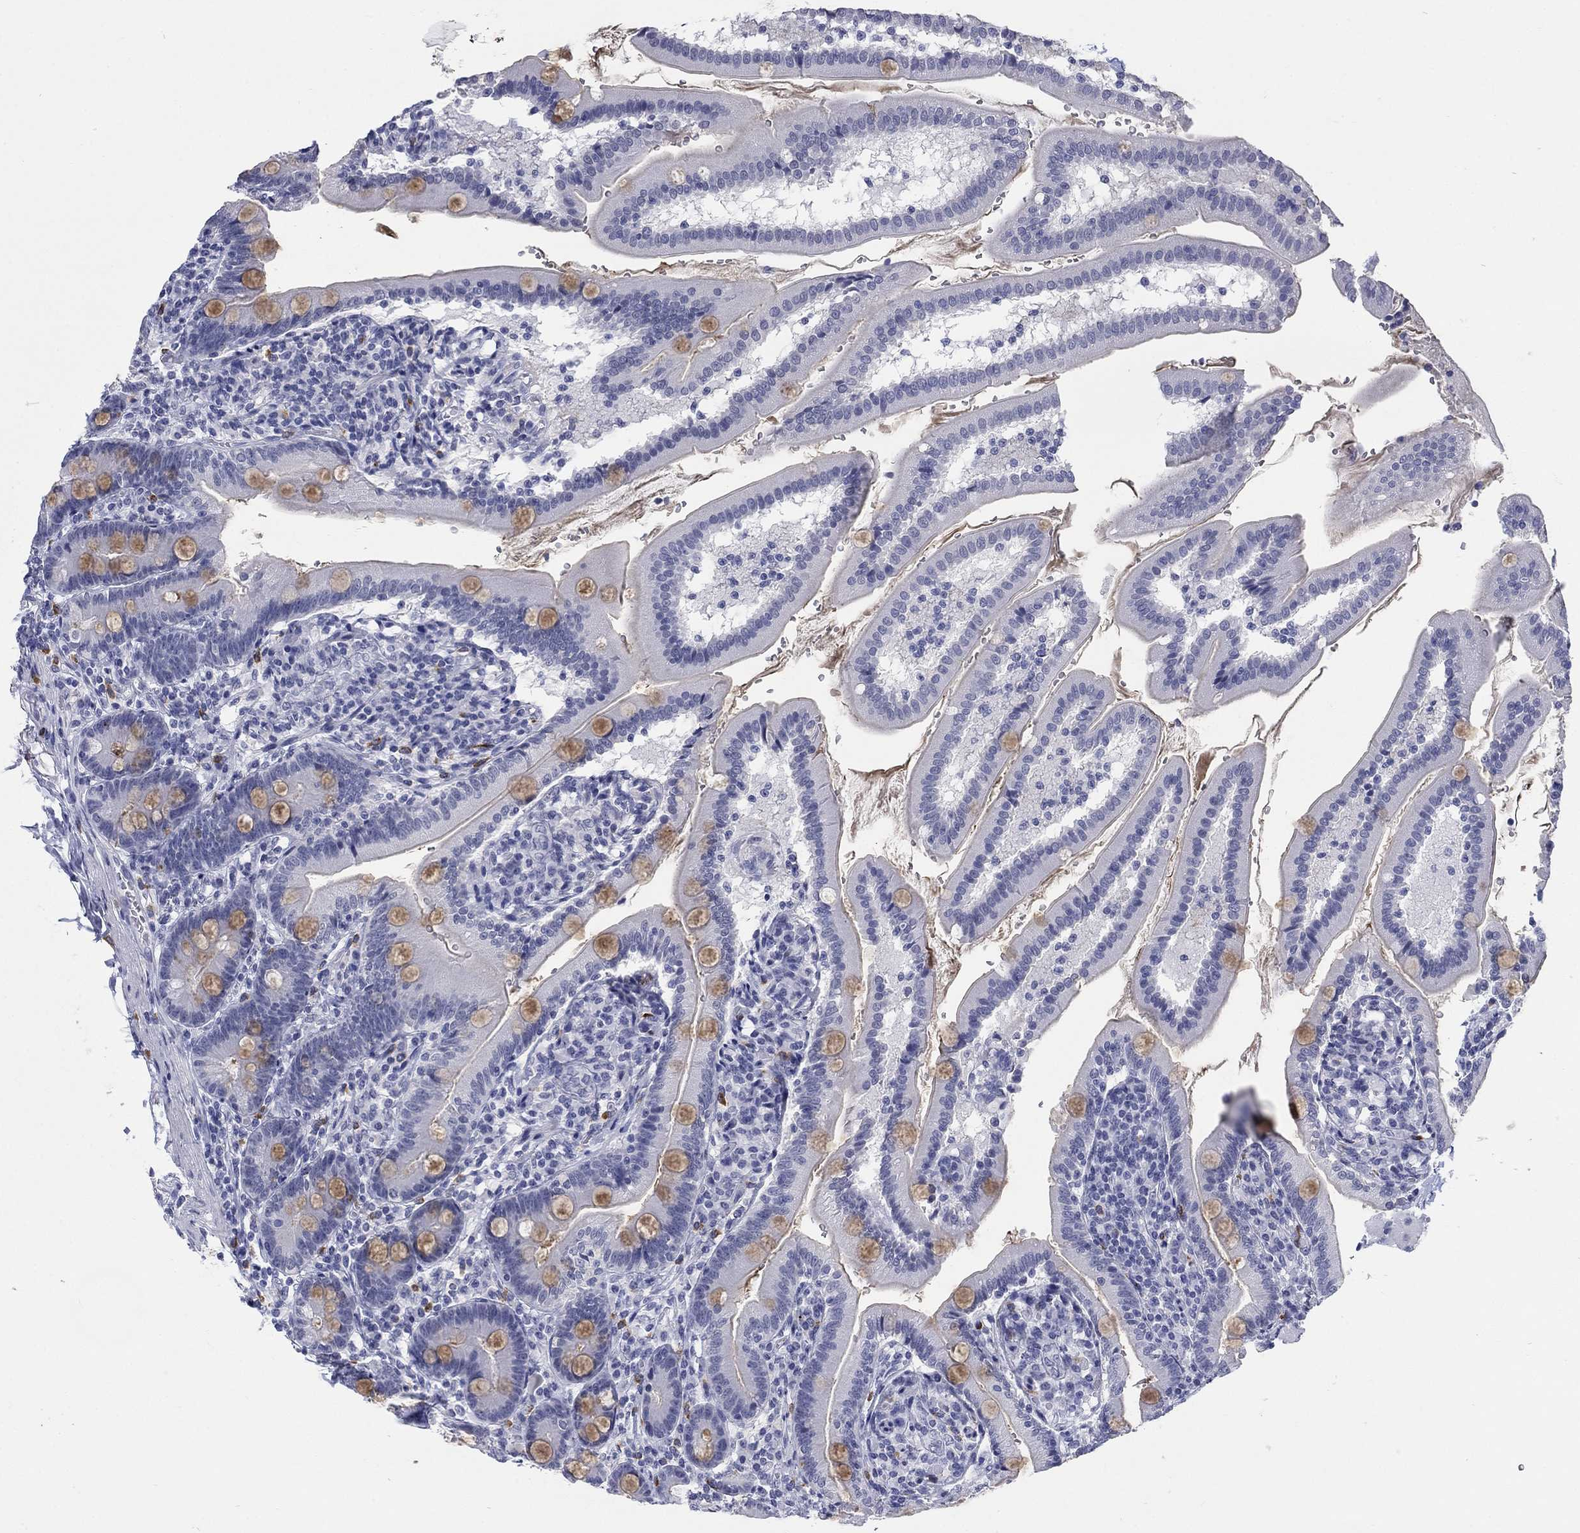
{"staining": {"intensity": "moderate", "quantity": "<25%", "location": "cytoplasmic/membranous"}, "tissue": "duodenum", "cell_type": "Glandular cells", "image_type": "normal", "snomed": [{"axis": "morphology", "description": "Normal tissue, NOS"}, {"axis": "topography", "description": "Duodenum"}], "caption": "A brown stain shows moderate cytoplasmic/membranous expression of a protein in glandular cells of unremarkable human duodenum. Nuclei are stained in blue.", "gene": "ECEL1", "patient": {"sex": "female", "age": 67}}